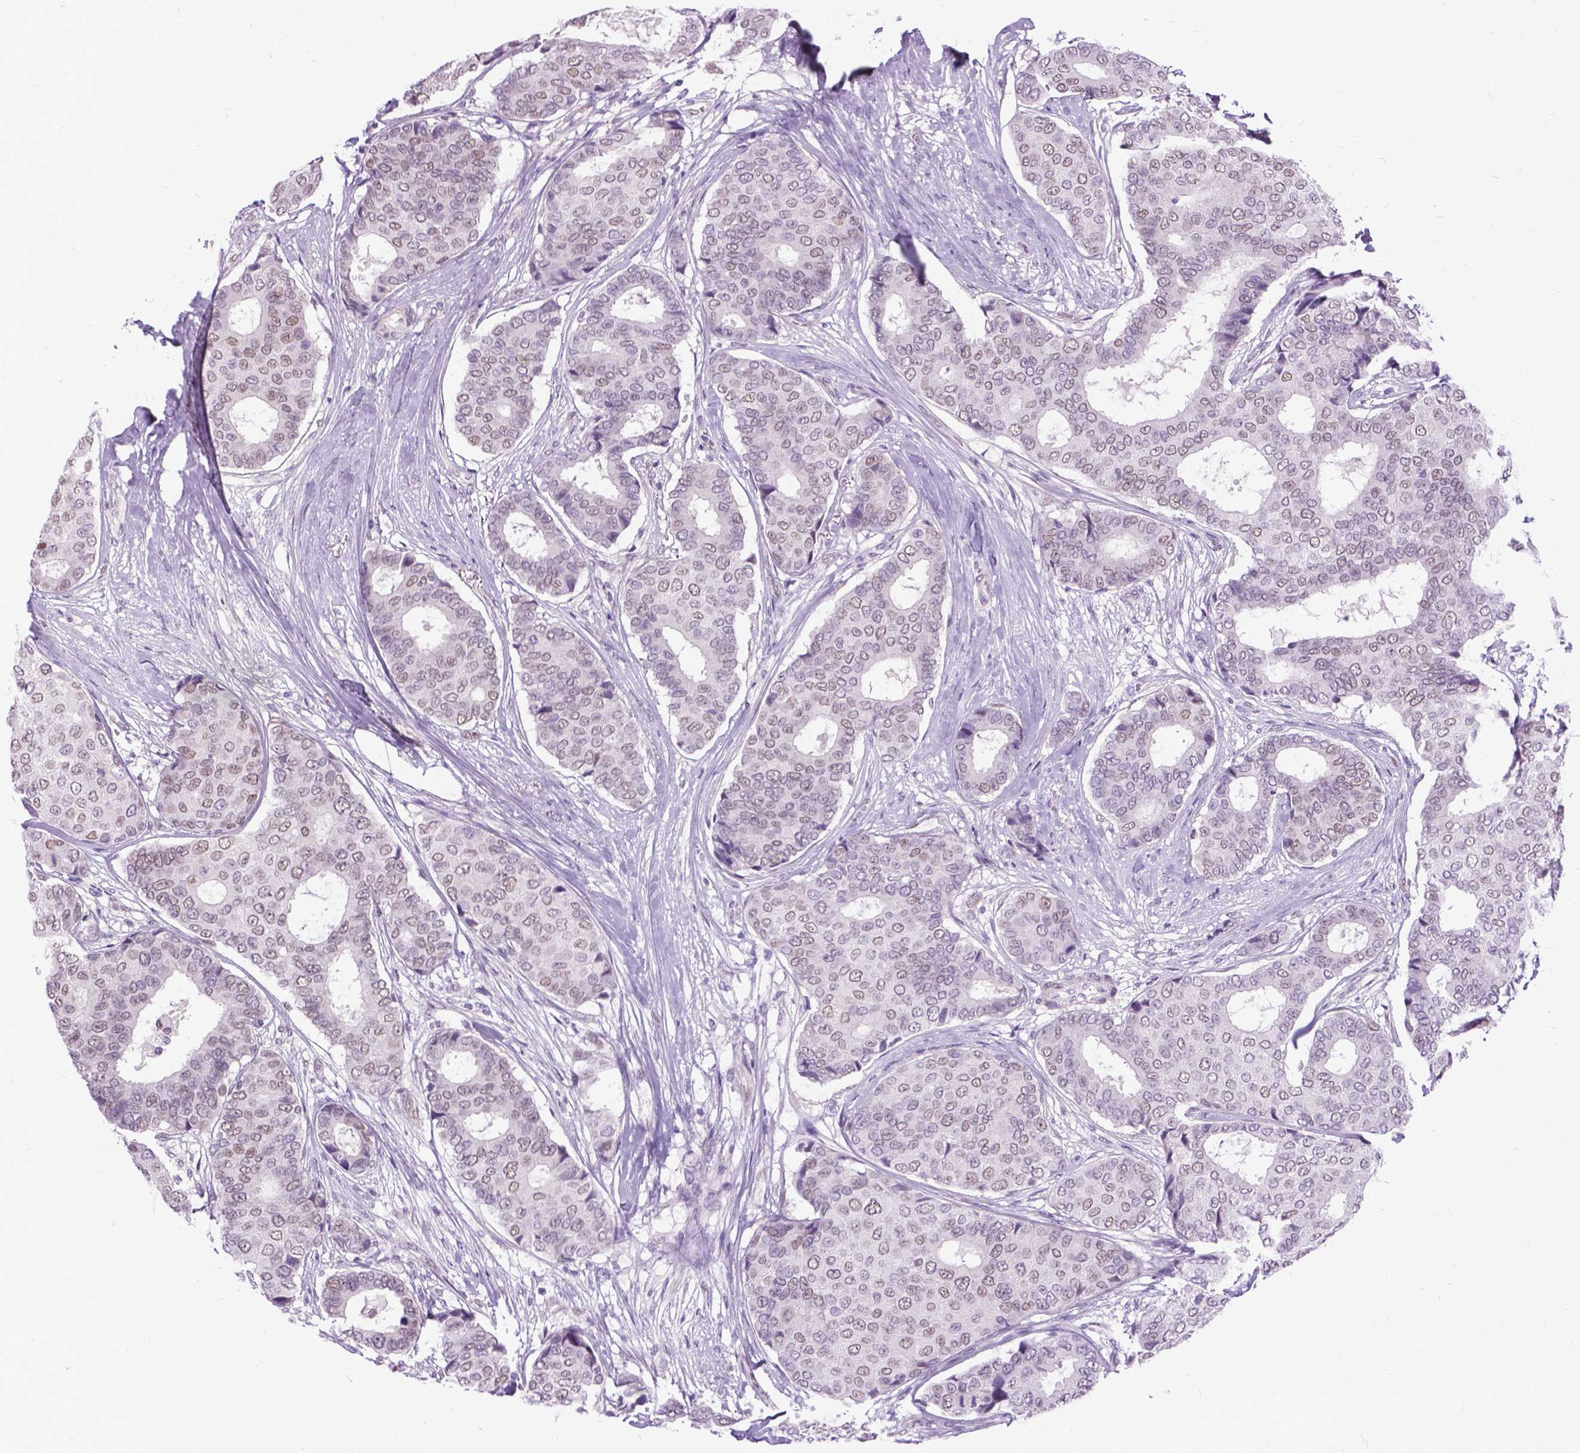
{"staining": {"intensity": "weak", "quantity": "25%-75%", "location": "nuclear"}, "tissue": "breast cancer", "cell_type": "Tumor cells", "image_type": "cancer", "snomed": [{"axis": "morphology", "description": "Duct carcinoma"}, {"axis": "topography", "description": "Breast"}], "caption": "DAB (3,3'-diaminobenzidine) immunohistochemical staining of breast cancer reveals weak nuclear protein expression in about 25%-75% of tumor cells. The staining was performed using DAB to visualize the protein expression in brown, while the nuclei were stained in blue with hematoxylin (Magnification: 20x).", "gene": "APCDD1L", "patient": {"sex": "female", "age": 75}}